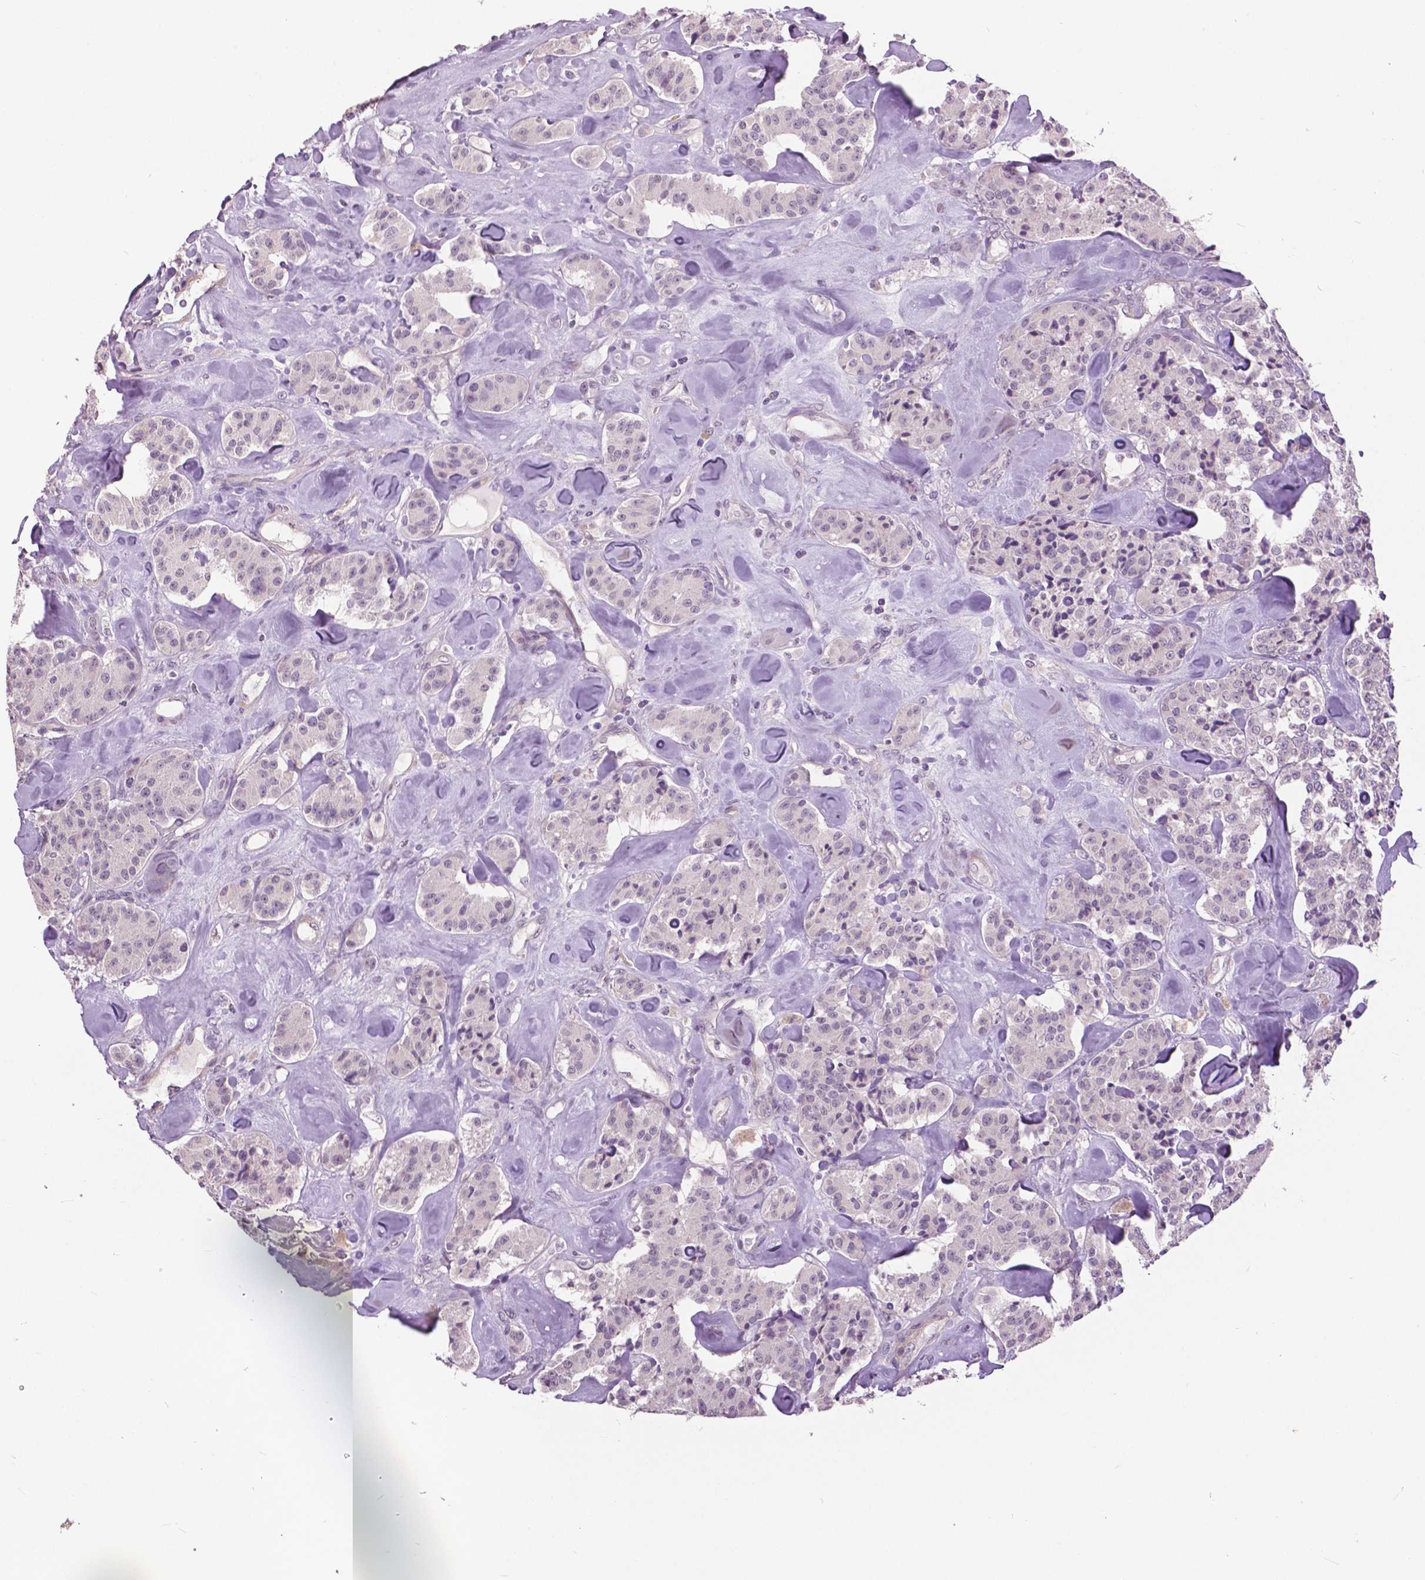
{"staining": {"intensity": "negative", "quantity": "none", "location": "none"}, "tissue": "carcinoid", "cell_type": "Tumor cells", "image_type": "cancer", "snomed": [{"axis": "morphology", "description": "Carcinoid, malignant, NOS"}, {"axis": "topography", "description": "Pancreas"}], "caption": "DAB immunohistochemical staining of human carcinoid reveals no significant positivity in tumor cells.", "gene": "FOXA1", "patient": {"sex": "male", "age": 41}}